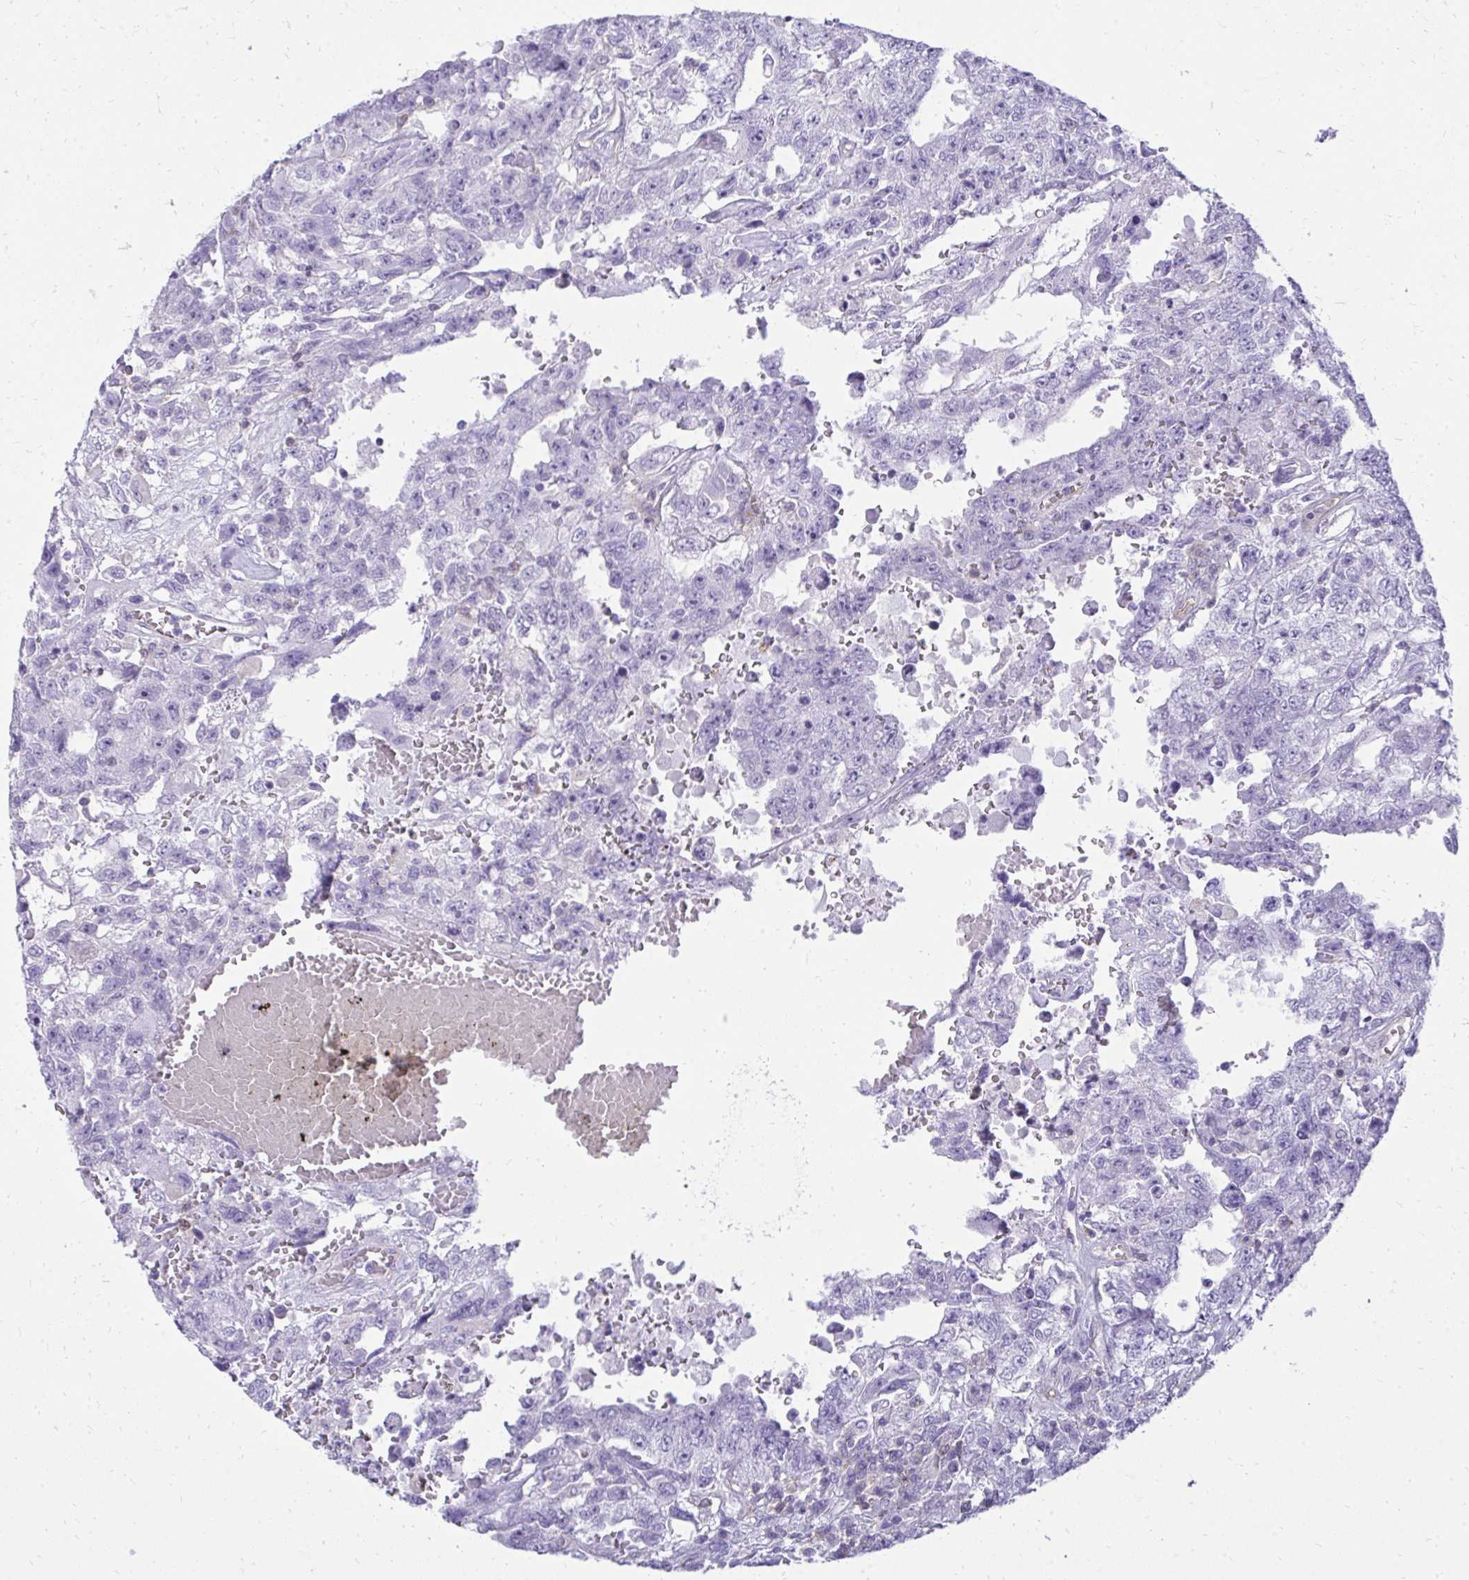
{"staining": {"intensity": "negative", "quantity": "none", "location": "none"}, "tissue": "testis cancer", "cell_type": "Tumor cells", "image_type": "cancer", "snomed": [{"axis": "morphology", "description": "Carcinoma, Embryonal, NOS"}, {"axis": "topography", "description": "Testis"}], "caption": "Immunohistochemistry of human testis embryonal carcinoma displays no staining in tumor cells.", "gene": "GPRIN3", "patient": {"sex": "male", "age": 26}}